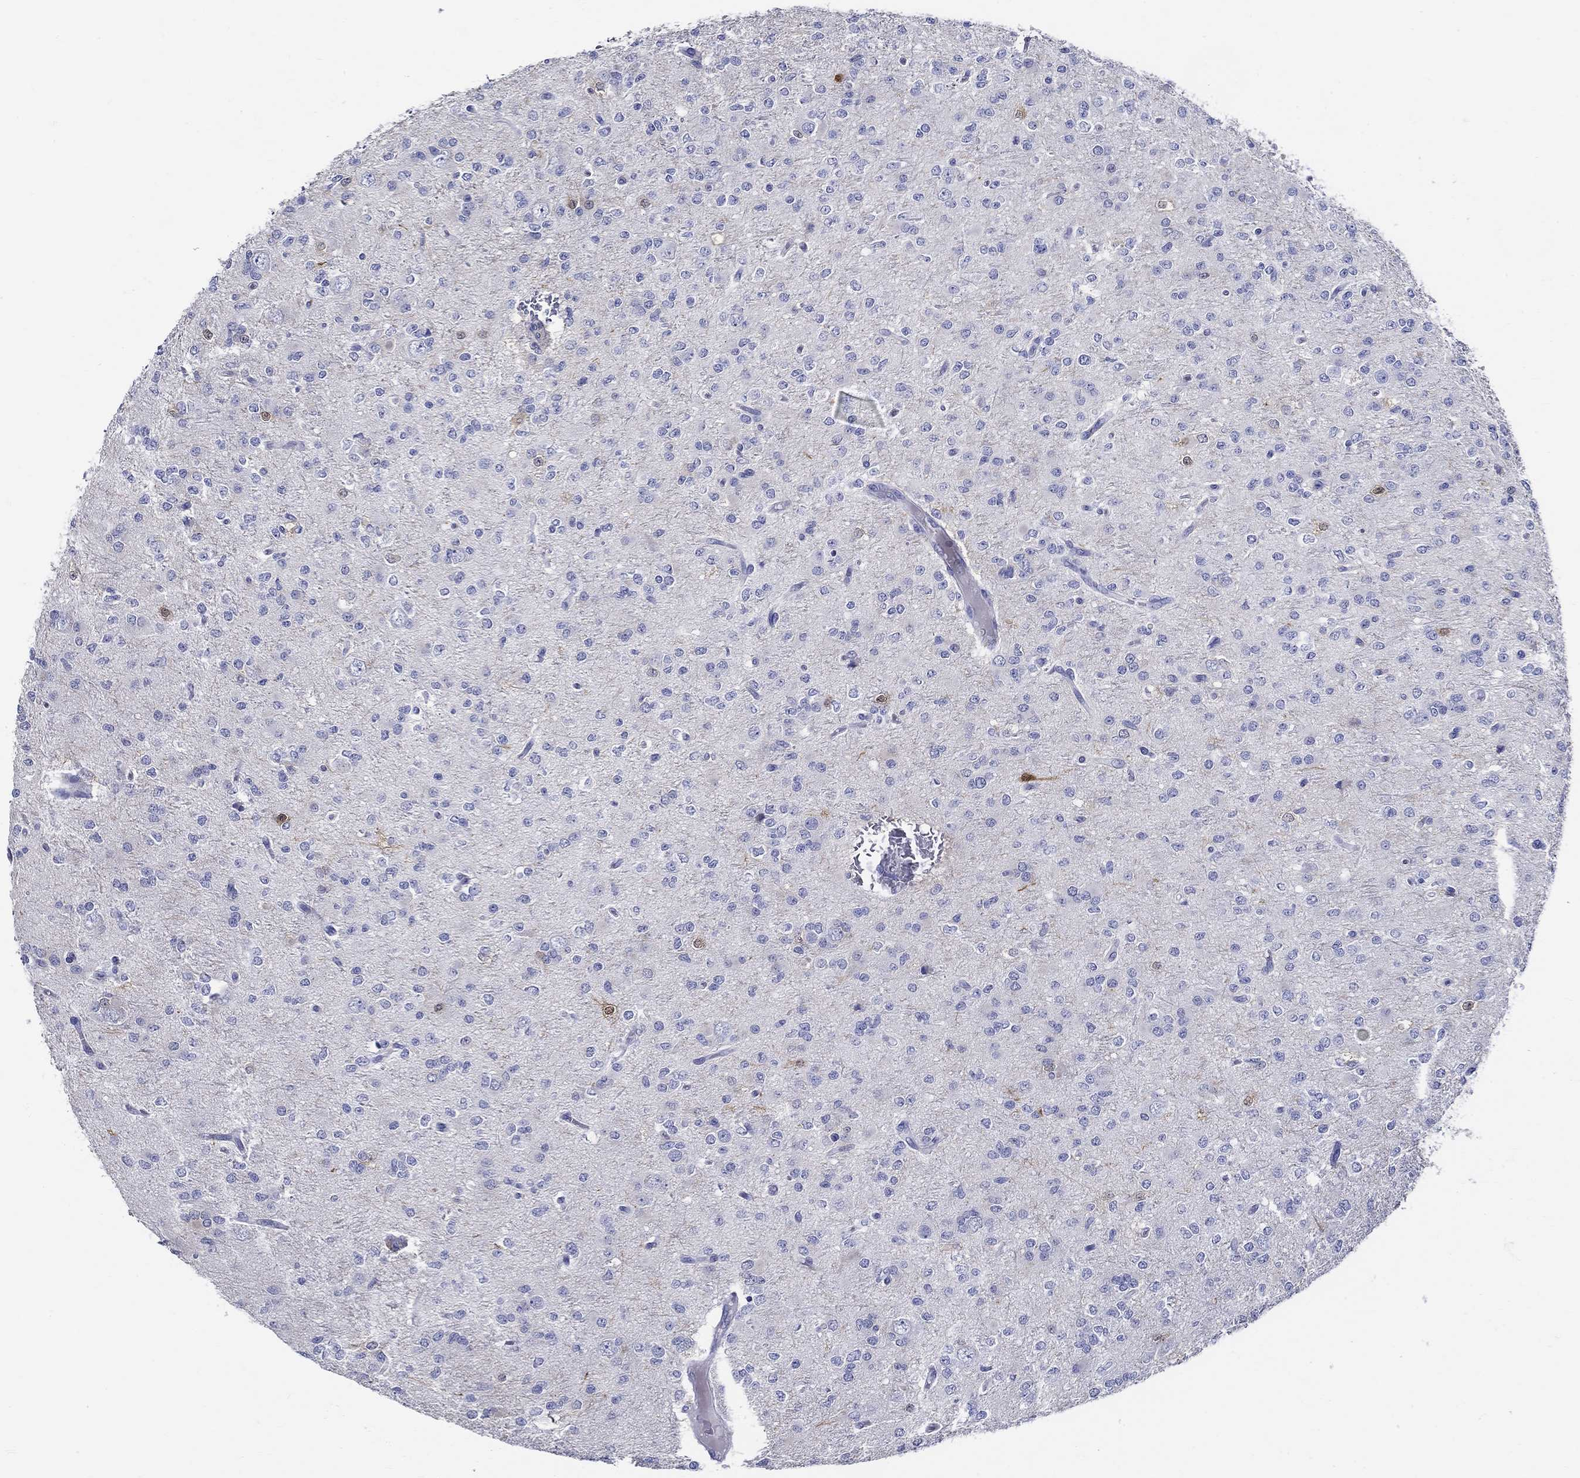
{"staining": {"intensity": "negative", "quantity": "none", "location": "none"}, "tissue": "glioma", "cell_type": "Tumor cells", "image_type": "cancer", "snomed": [{"axis": "morphology", "description": "Glioma, malignant, Low grade"}, {"axis": "topography", "description": "Brain"}], "caption": "Immunohistochemistry of human malignant glioma (low-grade) shows no staining in tumor cells.", "gene": "CRYGS", "patient": {"sex": "male", "age": 27}}